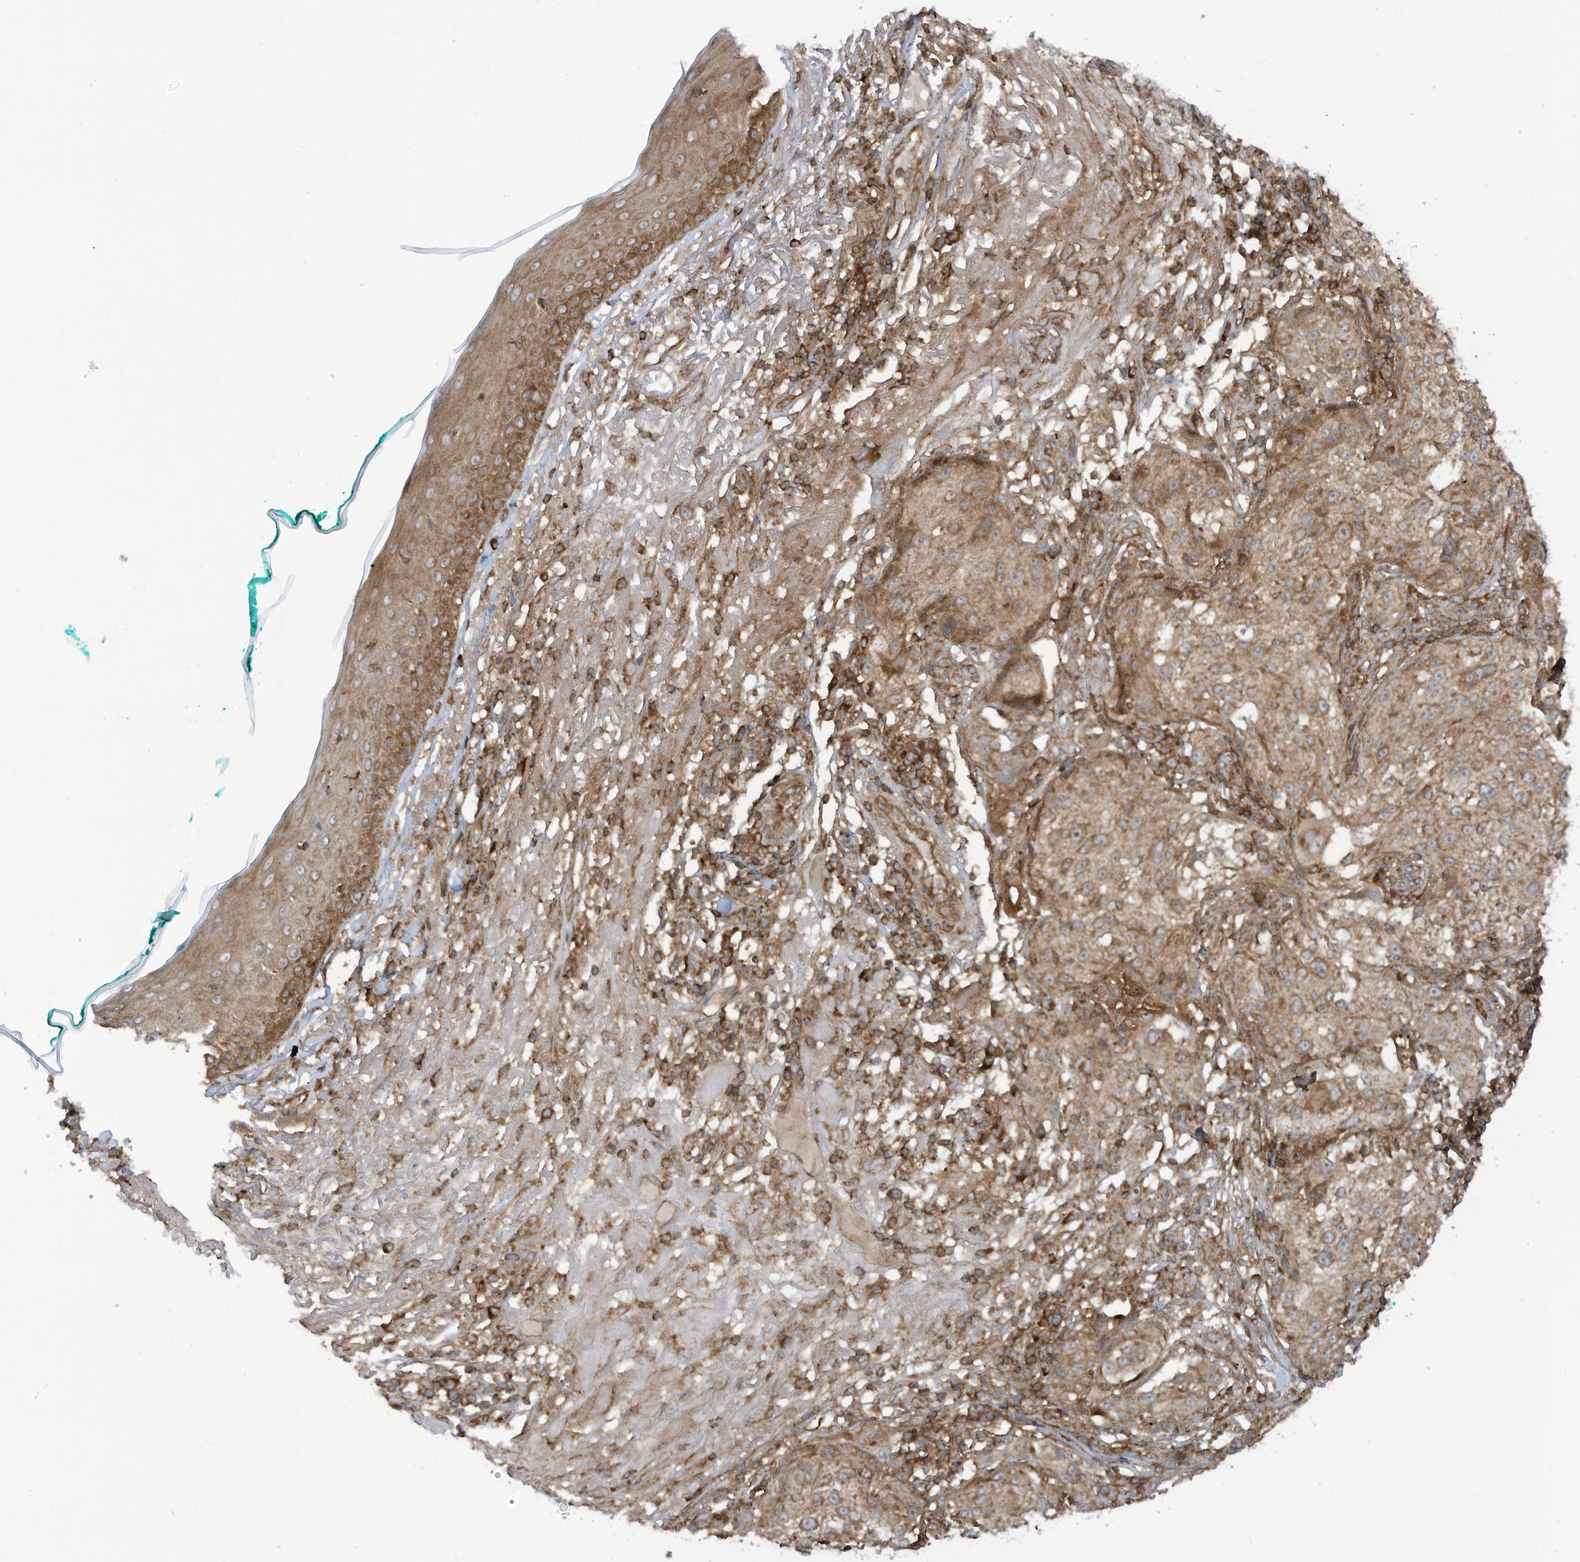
{"staining": {"intensity": "moderate", "quantity": ">75%", "location": "cytoplasmic/membranous"}, "tissue": "melanoma", "cell_type": "Tumor cells", "image_type": "cancer", "snomed": [{"axis": "morphology", "description": "Necrosis, NOS"}, {"axis": "morphology", "description": "Malignant melanoma, NOS"}, {"axis": "topography", "description": "Skin"}], "caption": "Immunohistochemical staining of human melanoma displays medium levels of moderate cytoplasmic/membranous protein positivity in about >75% of tumor cells.", "gene": "REPS1", "patient": {"sex": "female", "age": 87}}